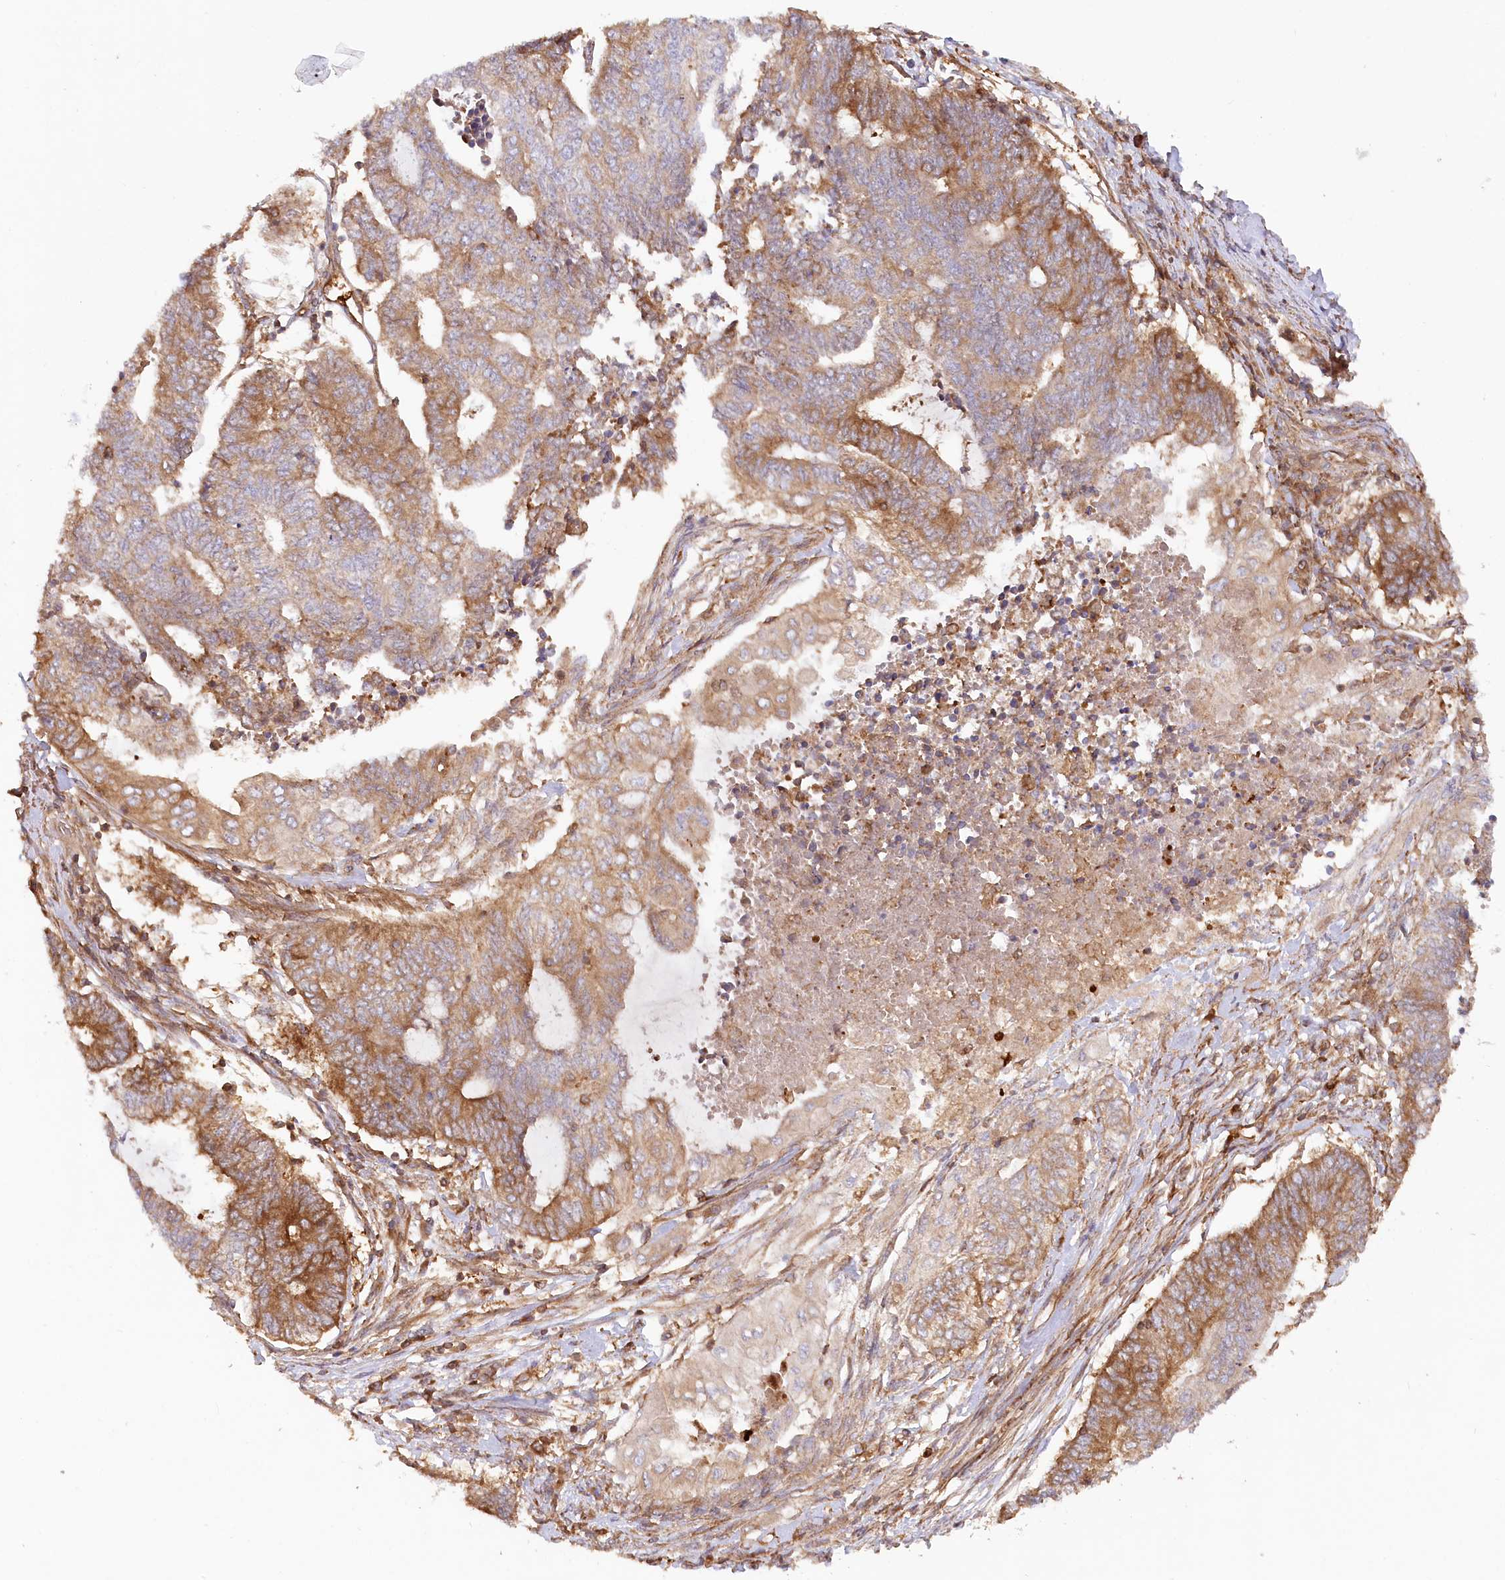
{"staining": {"intensity": "moderate", "quantity": ">75%", "location": "cytoplasmic/membranous"}, "tissue": "endometrial cancer", "cell_type": "Tumor cells", "image_type": "cancer", "snomed": [{"axis": "morphology", "description": "Adenocarcinoma, NOS"}, {"axis": "topography", "description": "Uterus"}, {"axis": "topography", "description": "Endometrium"}], "caption": "Endometrial cancer (adenocarcinoma) tissue shows moderate cytoplasmic/membranous expression in approximately >75% of tumor cells, visualized by immunohistochemistry.", "gene": "PAIP2", "patient": {"sex": "female", "age": 70}}